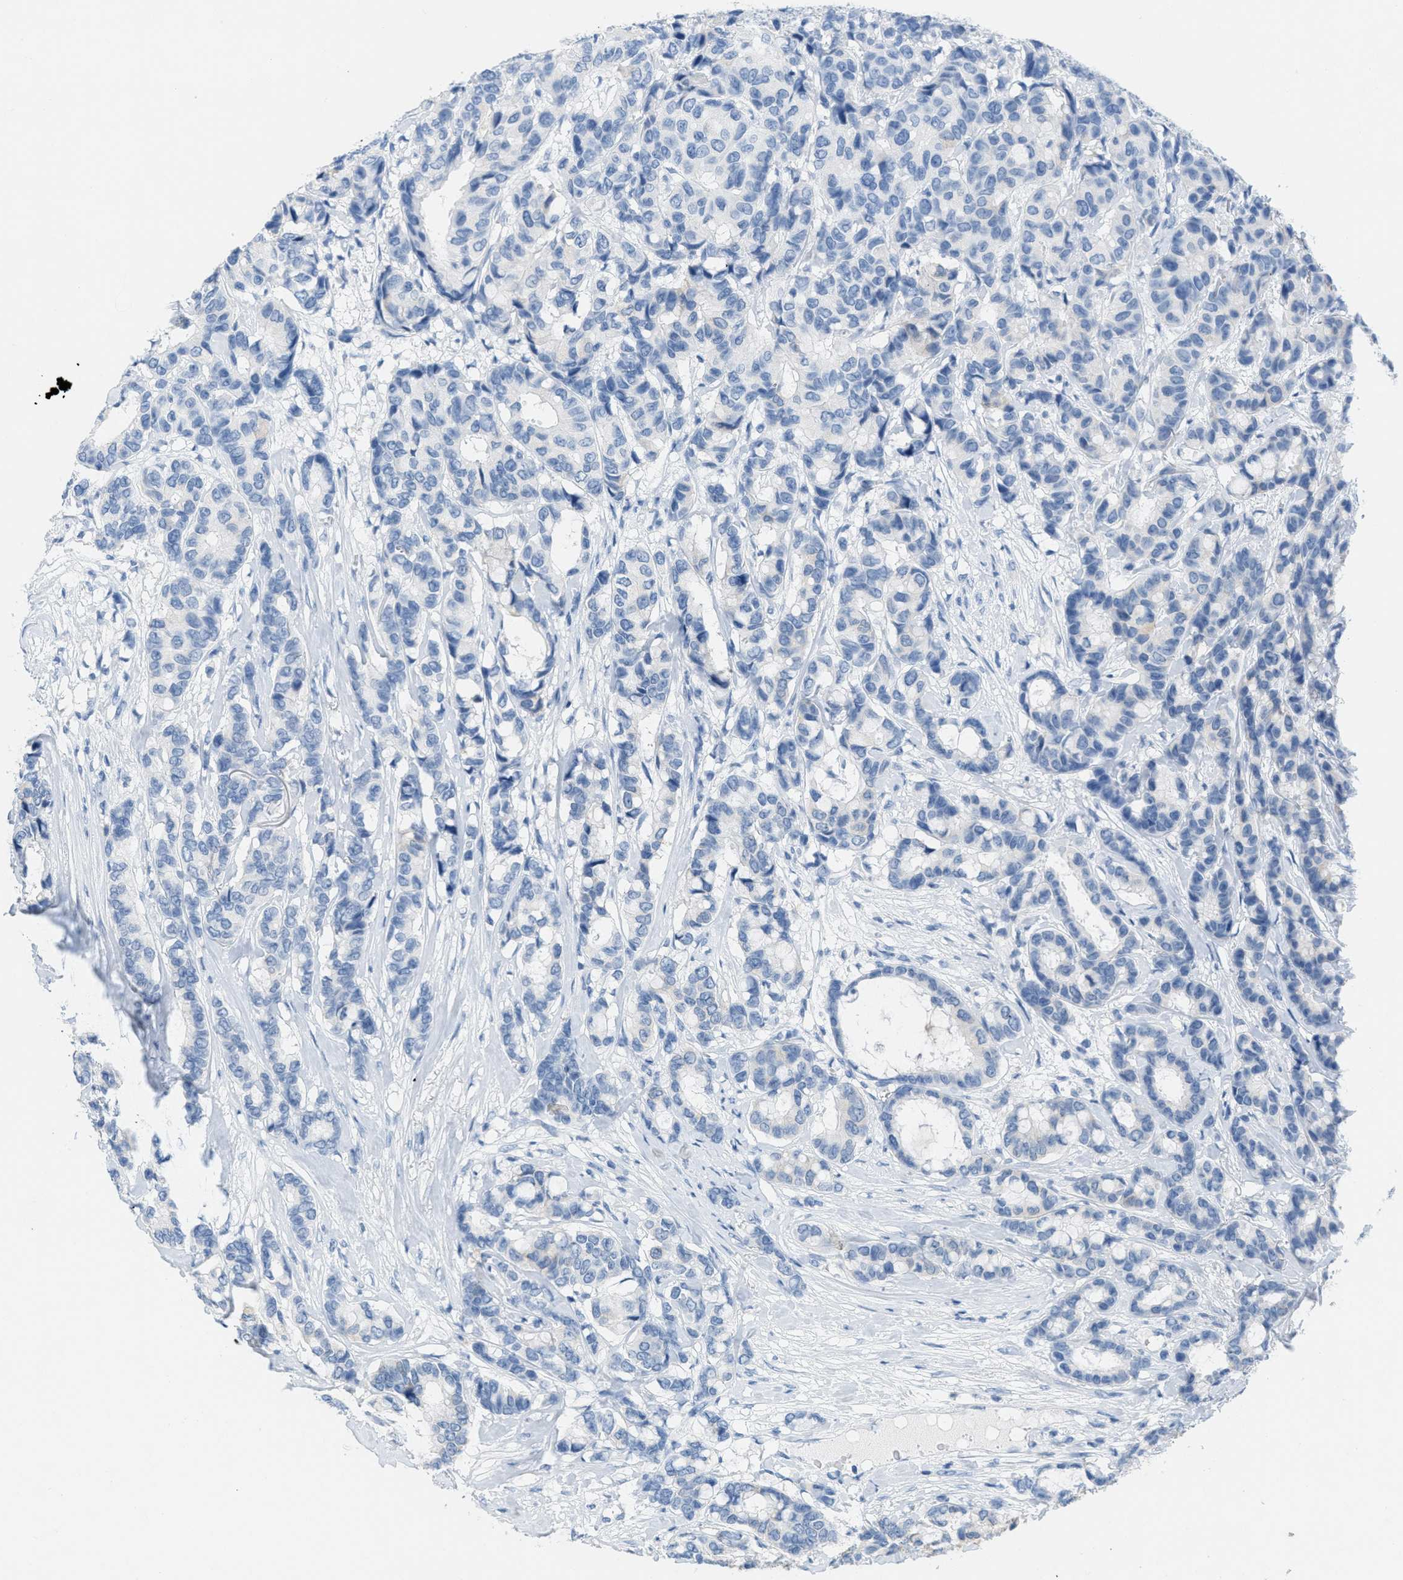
{"staining": {"intensity": "negative", "quantity": "none", "location": "none"}, "tissue": "breast cancer", "cell_type": "Tumor cells", "image_type": "cancer", "snomed": [{"axis": "morphology", "description": "Duct carcinoma"}, {"axis": "topography", "description": "Breast"}], "caption": "The photomicrograph reveals no significant staining in tumor cells of breast cancer (invasive ductal carcinoma).", "gene": "GPM6A", "patient": {"sex": "female", "age": 87}}